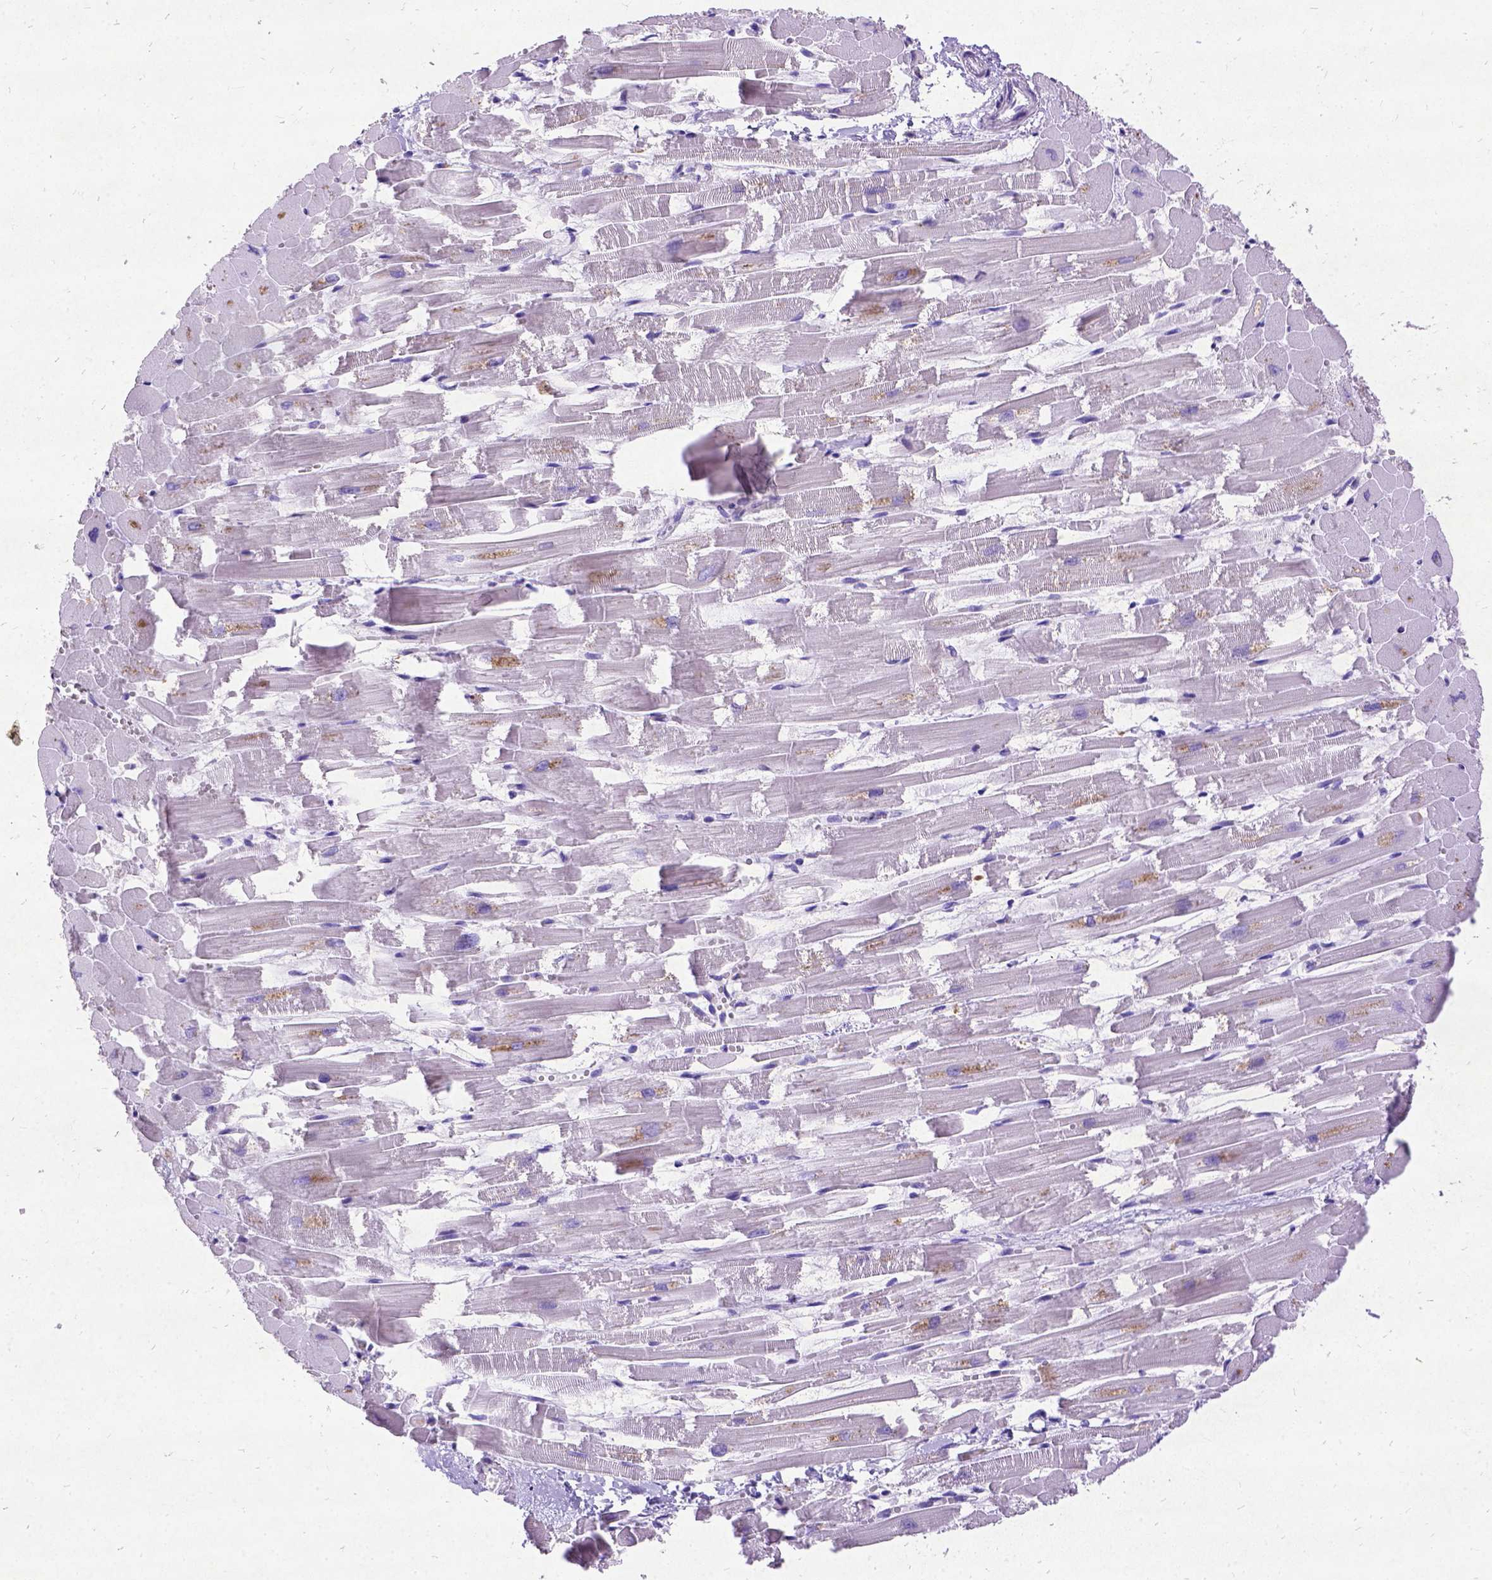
{"staining": {"intensity": "weak", "quantity": "<25%", "location": "cytoplasmic/membranous"}, "tissue": "heart muscle", "cell_type": "Cardiomyocytes", "image_type": "normal", "snomed": [{"axis": "morphology", "description": "Normal tissue, NOS"}, {"axis": "topography", "description": "Heart"}], "caption": "Image shows no significant protein positivity in cardiomyocytes of unremarkable heart muscle. Nuclei are stained in blue.", "gene": "NEUROD4", "patient": {"sex": "female", "age": 52}}